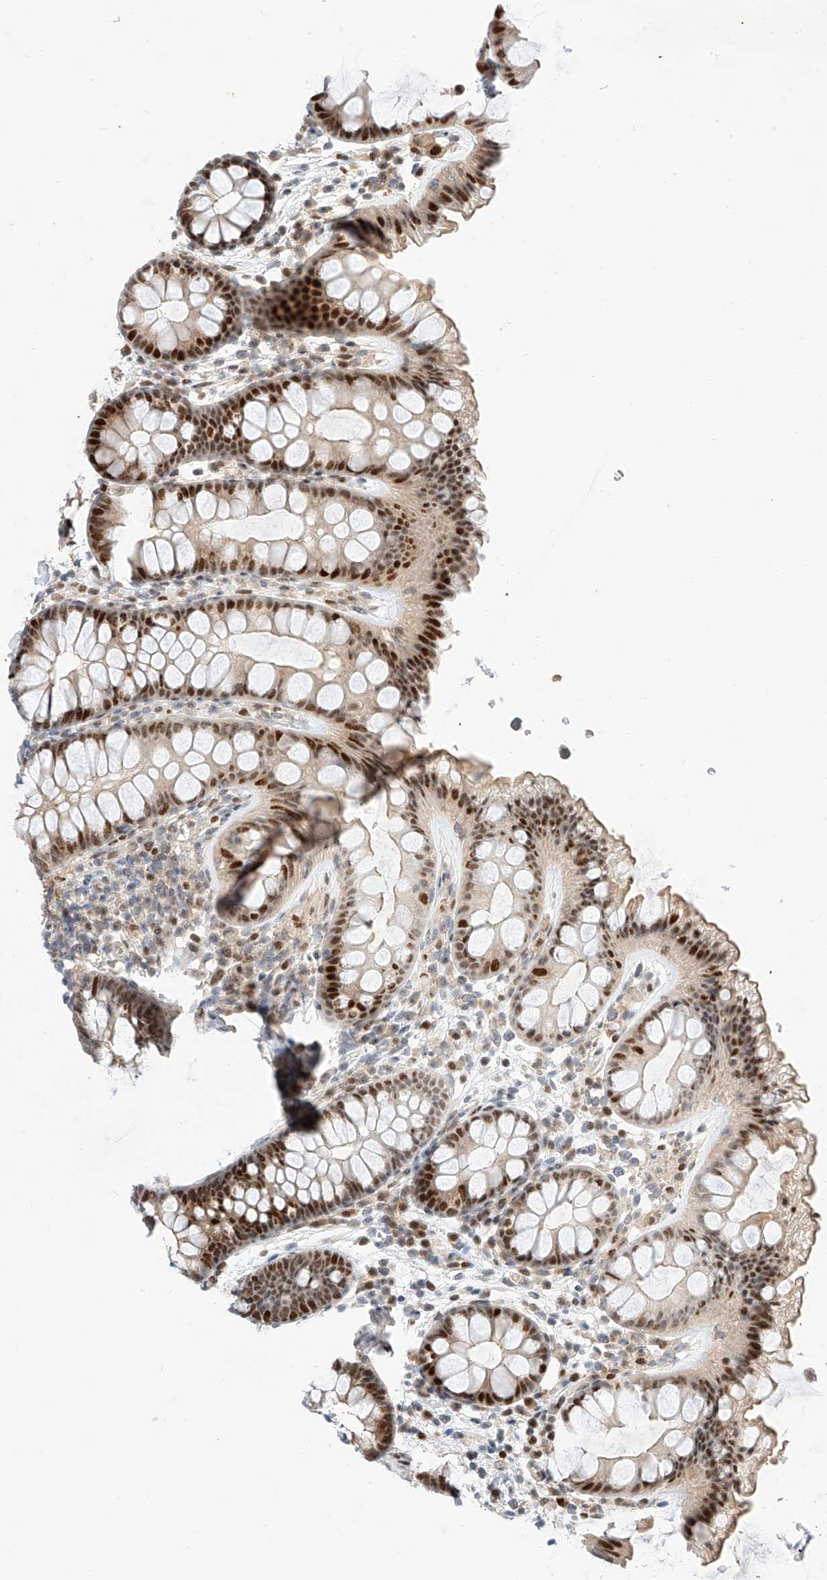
{"staining": {"intensity": "weak", "quantity": ">75%", "location": "nuclear"}, "tissue": "colon", "cell_type": "Endothelial cells", "image_type": "normal", "snomed": [{"axis": "morphology", "description": "Normal tissue, NOS"}, {"axis": "topography", "description": "Colon"}], "caption": "Immunohistochemical staining of normal human colon demonstrates low levels of weak nuclear expression in about >75% of endothelial cells. The protein of interest is shown in brown color, while the nuclei are stained blue.", "gene": "HDAC9", "patient": {"sex": "female", "age": 62}}